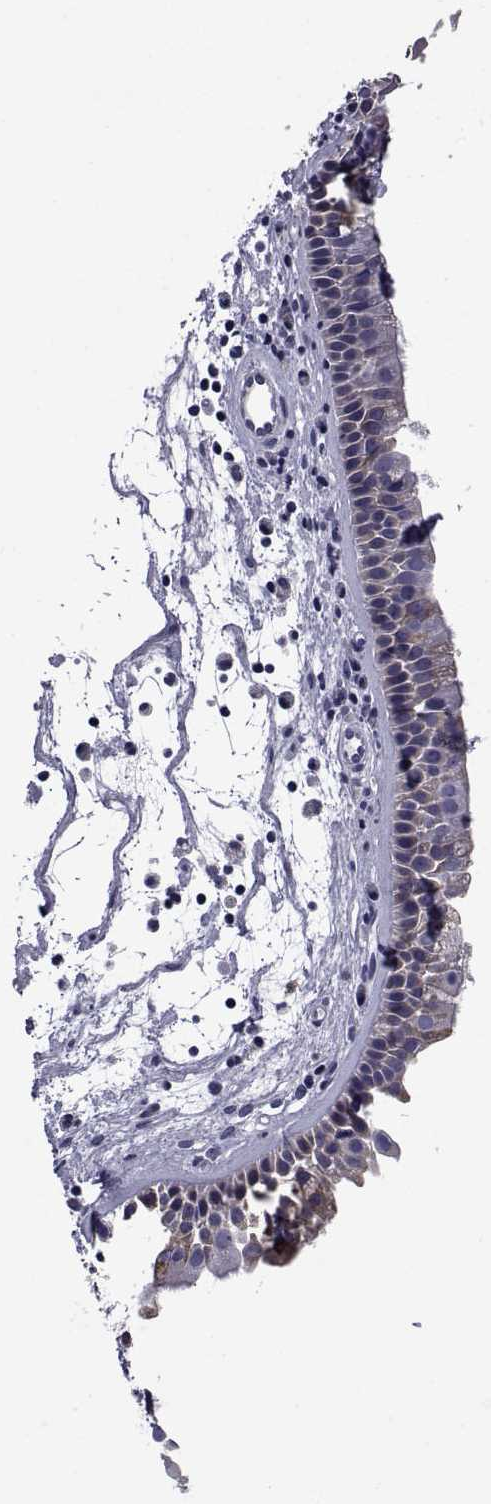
{"staining": {"intensity": "negative", "quantity": "none", "location": "none"}, "tissue": "nasopharynx", "cell_type": "Respiratory epithelial cells", "image_type": "normal", "snomed": [{"axis": "morphology", "description": "Normal tissue, NOS"}, {"axis": "topography", "description": "Nasopharynx"}], "caption": "The histopathology image exhibits no staining of respiratory epithelial cells in benign nasopharynx. (Stains: DAB immunohistochemistry with hematoxylin counter stain, Microscopy: brightfield microscopy at high magnification).", "gene": "CHRNA1", "patient": {"sex": "female", "age": 68}}